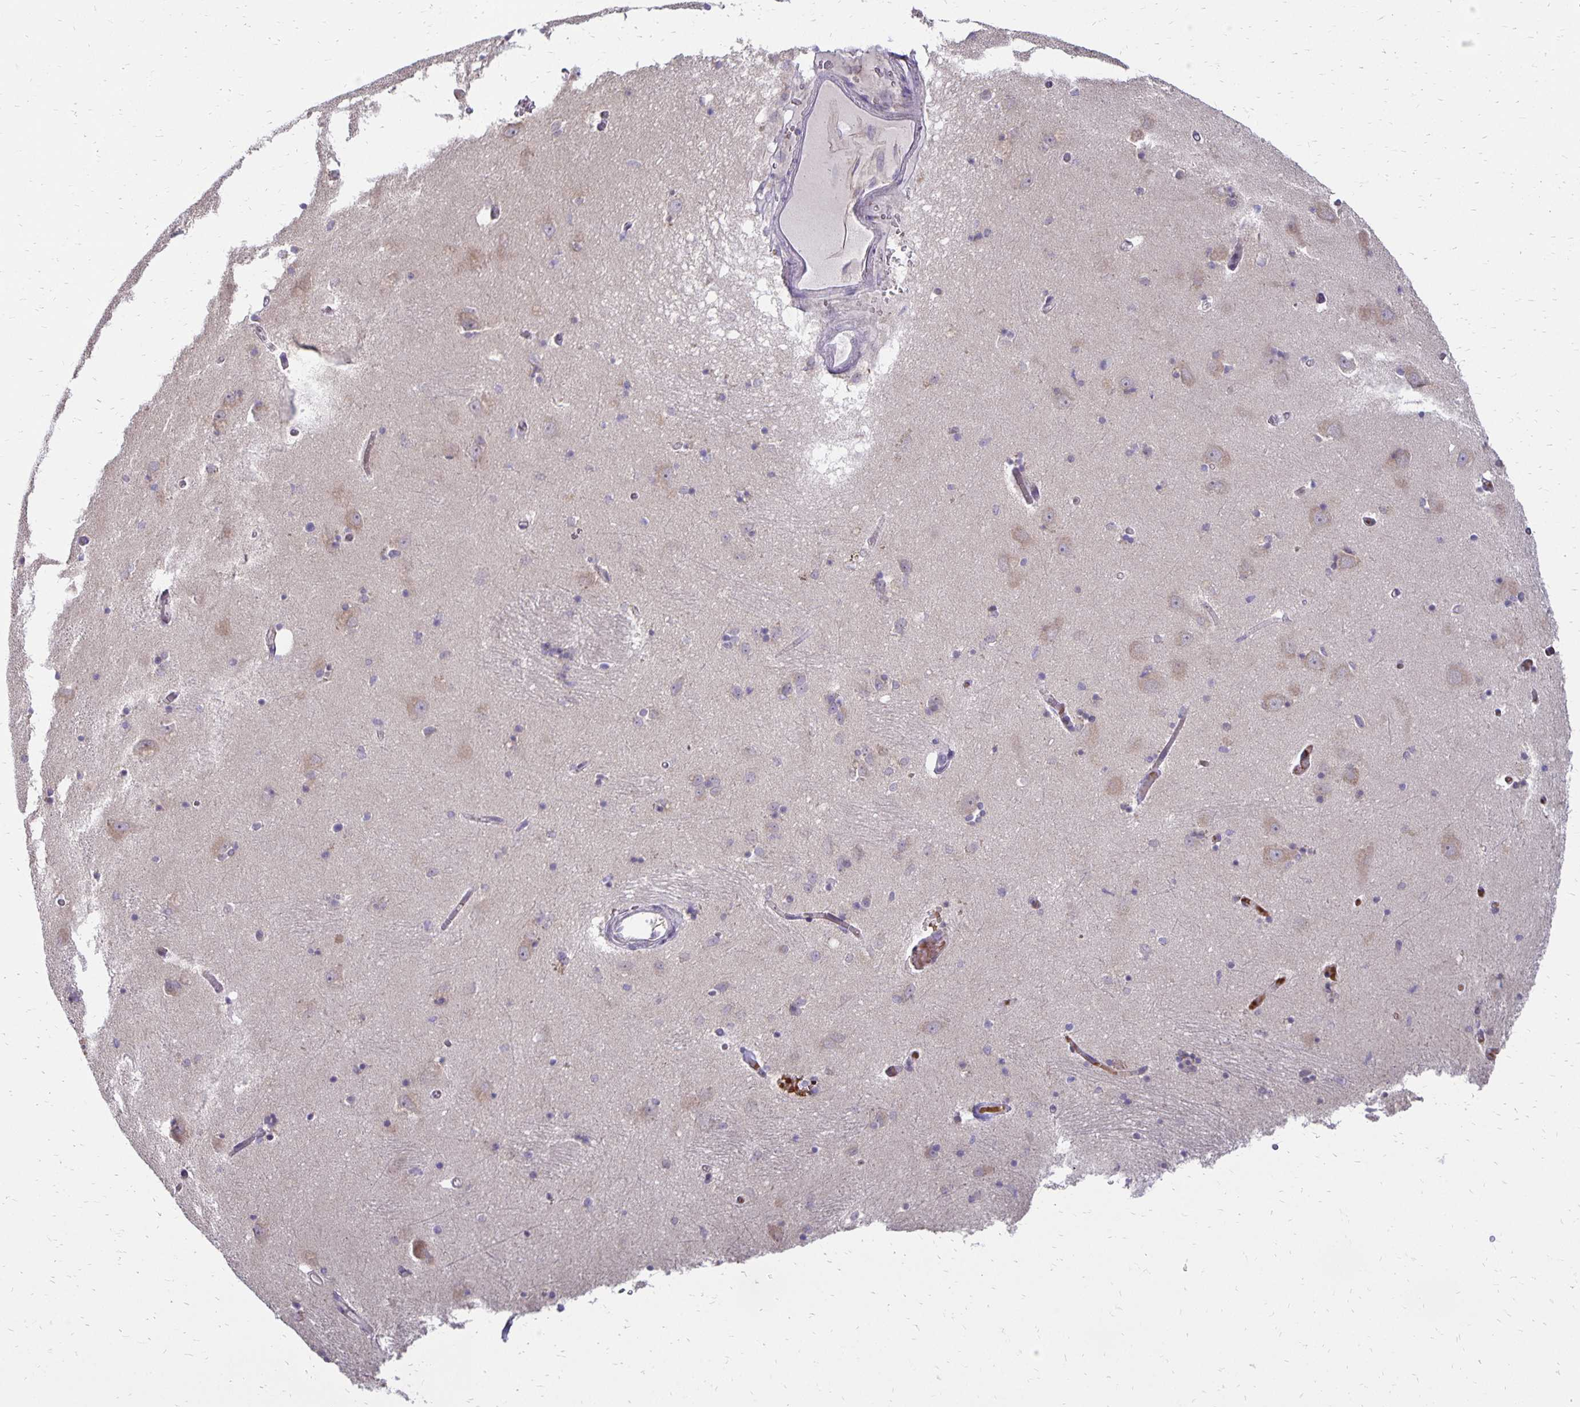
{"staining": {"intensity": "weak", "quantity": "<25%", "location": "cytoplasmic/membranous"}, "tissue": "caudate", "cell_type": "Glial cells", "image_type": "normal", "snomed": [{"axis": "morphology", "description": "Normal tissue, NOS"}, {"axis": "topography", "description": "Lateral ventricle wall"}, {"axis": "topography", "description": "Hippocampus"}], "caption": "The image reveals no significant expression in glial cells of caudate. (Stains: DAB immunohistochemistry (IHC) with hematoxylin counter stain, Microscopy: brightfield microscopy at high magnification).", "gene": "FN3K", "patient": {"sex": "female", "age": 63}}